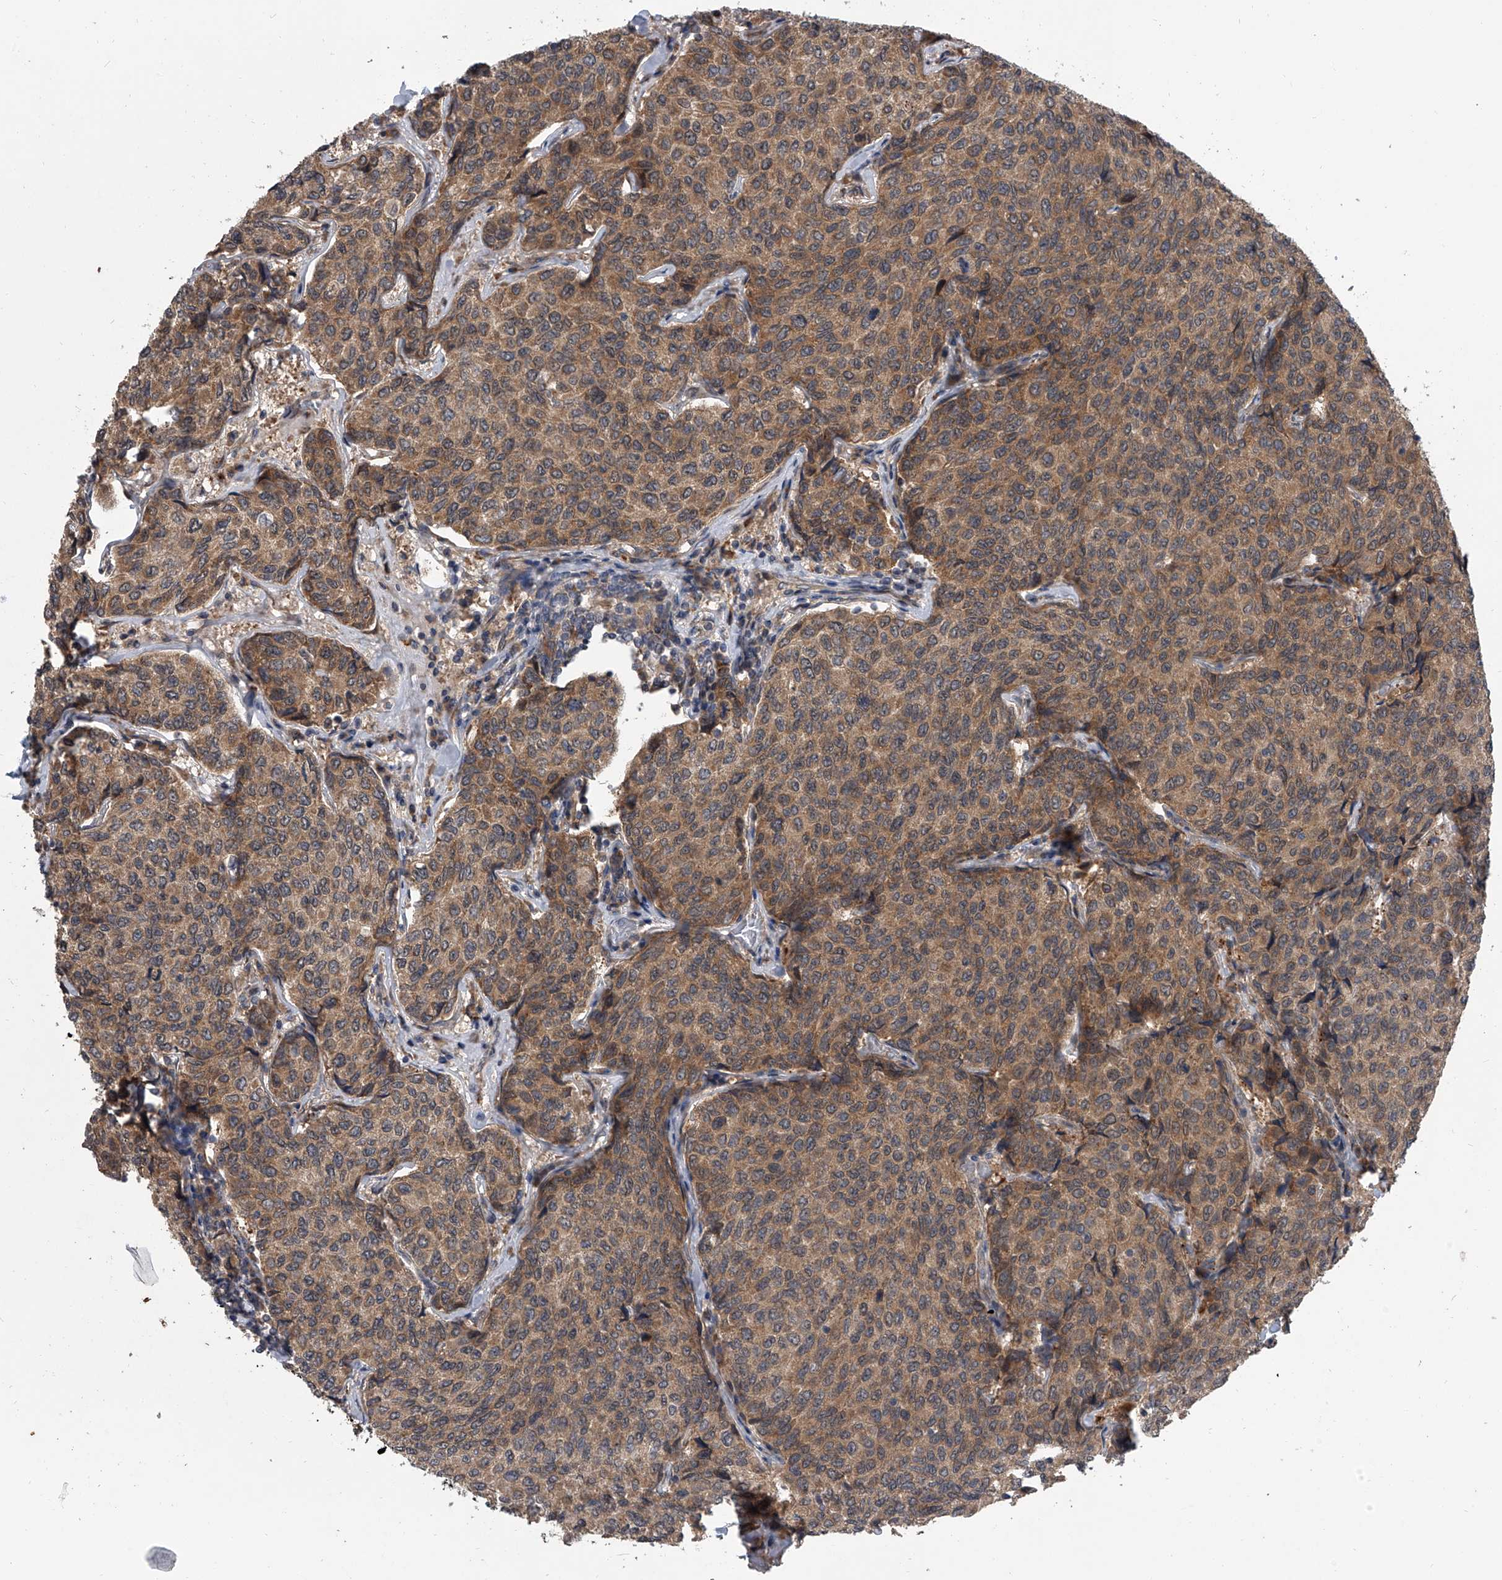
{"staining": {"intensity": "moderate", "quantity": ">75%", "location": "cytoplasmic/membranous"}, "tissue": "breast cancer", "cell_type": "Tumor cells", "image_type": "cancer", "snomed": [{"axis": "morphology", "description": "Duct carcinoma"}, {"axis": "topography", "description": "Breast"}], "caption": "Infiltrating ductal carcinoma (breast) stained for a protein shows moderate cytoplasmic/membranous positivity in tumor cells.", "gene": "GEMIN8", "patient": {"sex": "female", "age": 55}}